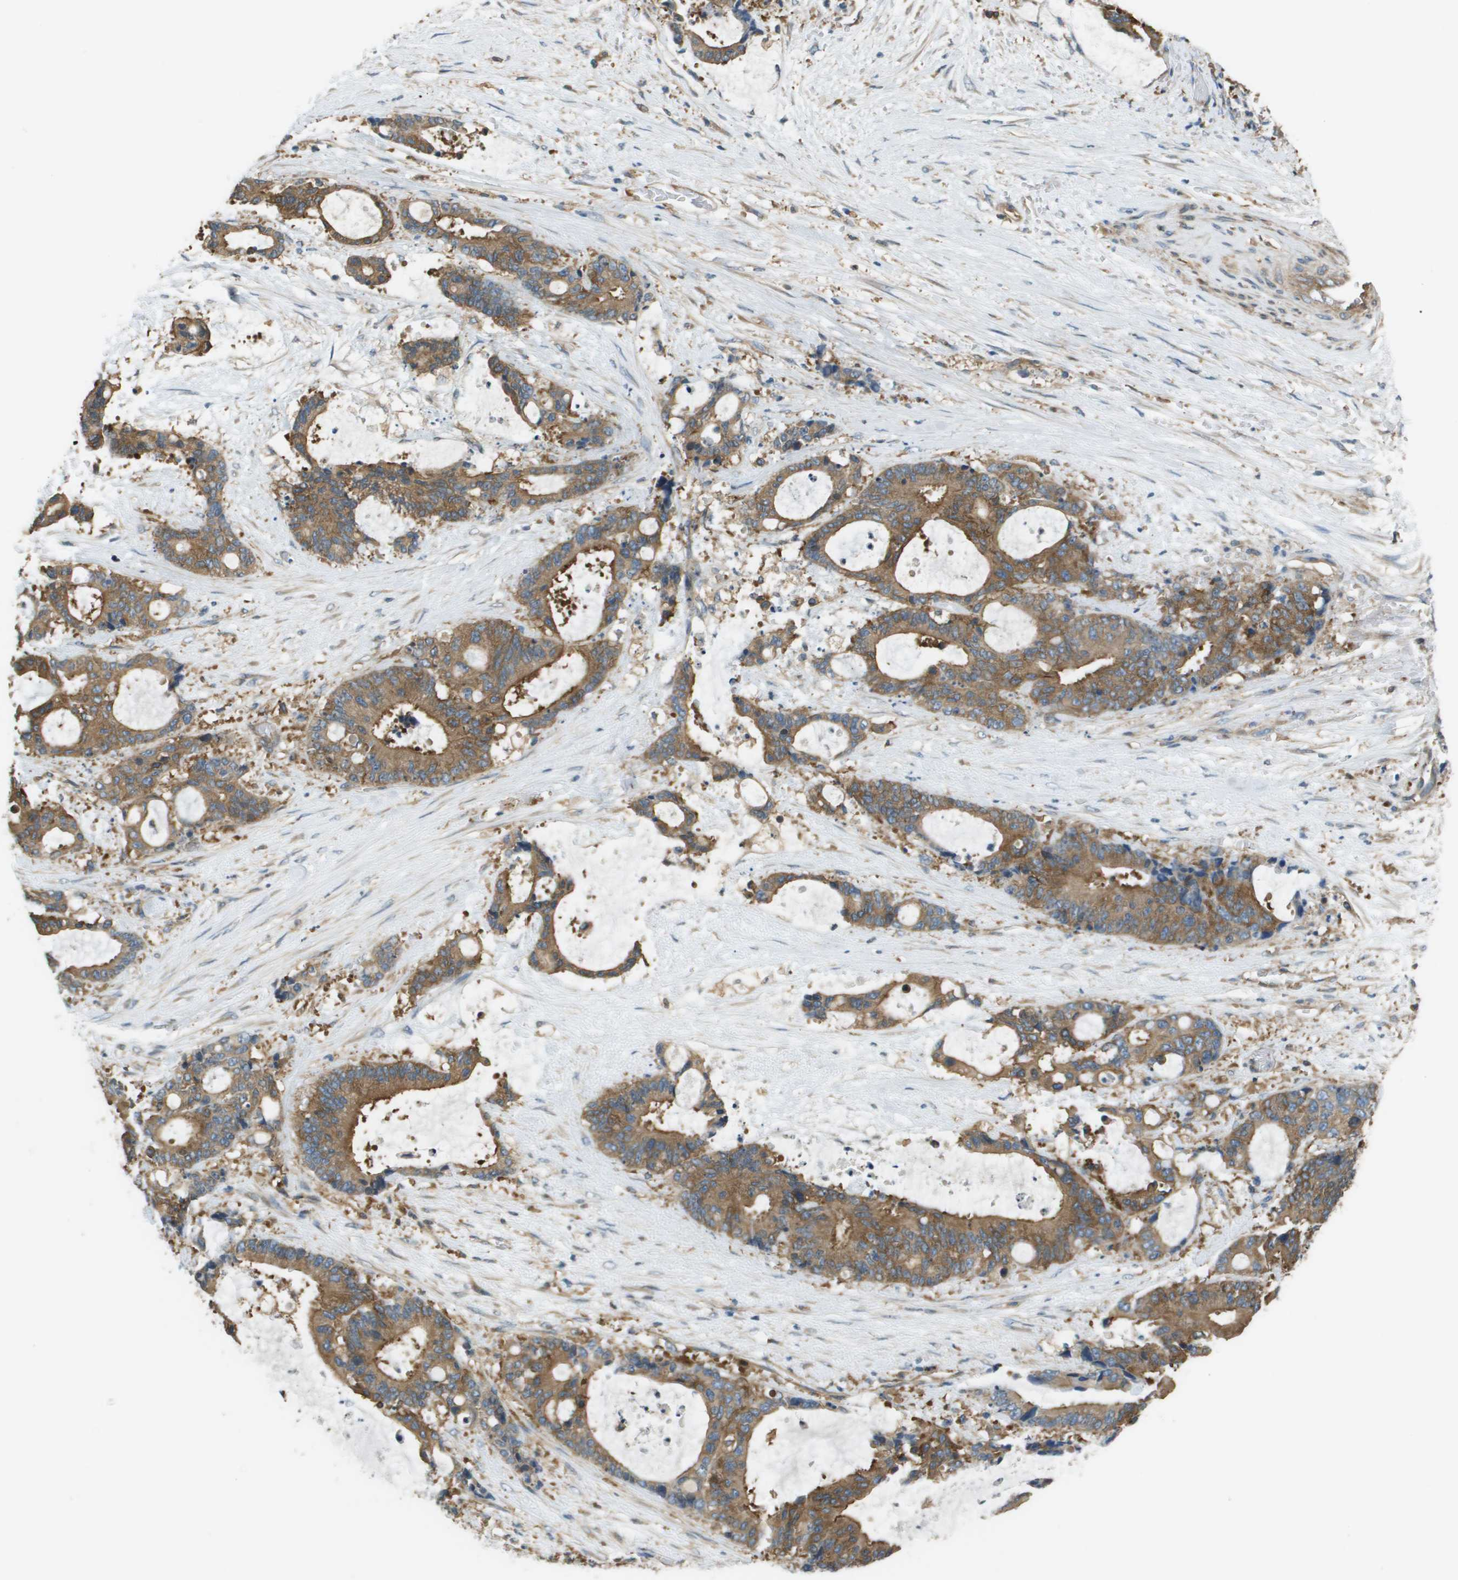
{"staining": {"intensity": "moderate", "quantity": ">75%", "location": "cytoplasmic/membranous"}, "tissue": "liver cancer", "cell_type": "Tumor cells", "image_type": "cancer", "snomed": [{"axis": "morphology", "description": "Normal tissue, NOS"}, {"axis": "morphology", "description": "Cholangiocarcinoma"}, {"axis": "topography", "description": "Liver"}, {"axis": "topography", "description": "Peripheral nerve tissue"}], "caption": "Brown immunohistochemical staining in human liver cancer (cholangiocarcinoma) shows moderate cytoplasmic/membranous staining in about >75% of tumor cells. The protein is shown in brown color, while the nuclei are stained blue.", "gene": "CORO1B", "patient": {"sex": "female", "age": 73}}